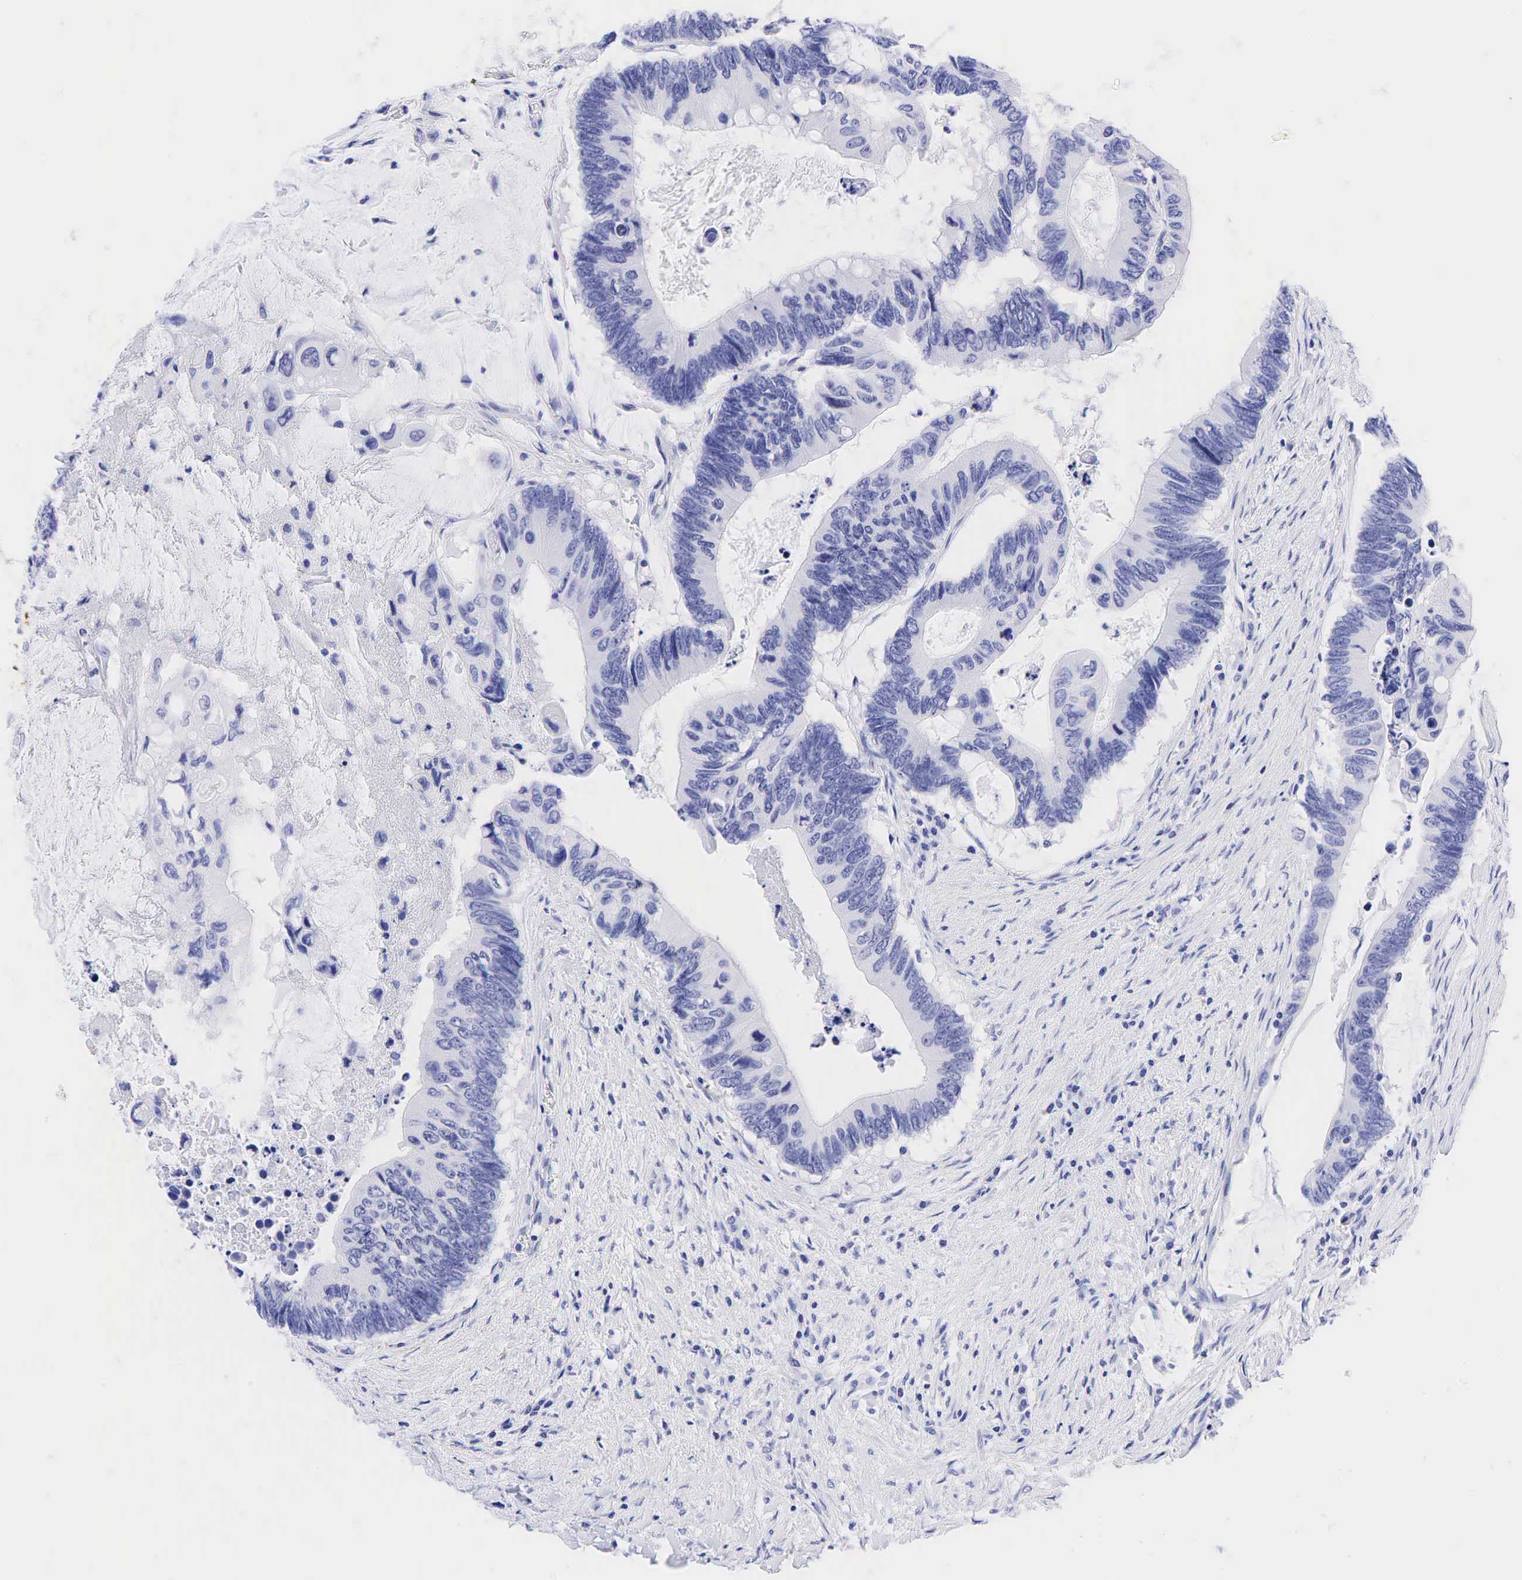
{"staining": {"intensity": "negative", "quantity": "none", "location": "none"}, "tissue": "colorectal cancer", "cell_type": "Tumor cells", "image_type": "cancer", "snomed": [{"axis": "morphology", "description": "Adenocarcinoma, NOS"}, {"axis": "topography", "description": "Colon"}], "caption": "Immunohistochemistry (IHC) of human colorectal cancer reveals no expression in tumor cells.", "gene": "KRT7", "patient": {"sex": "male", "age": 65}}